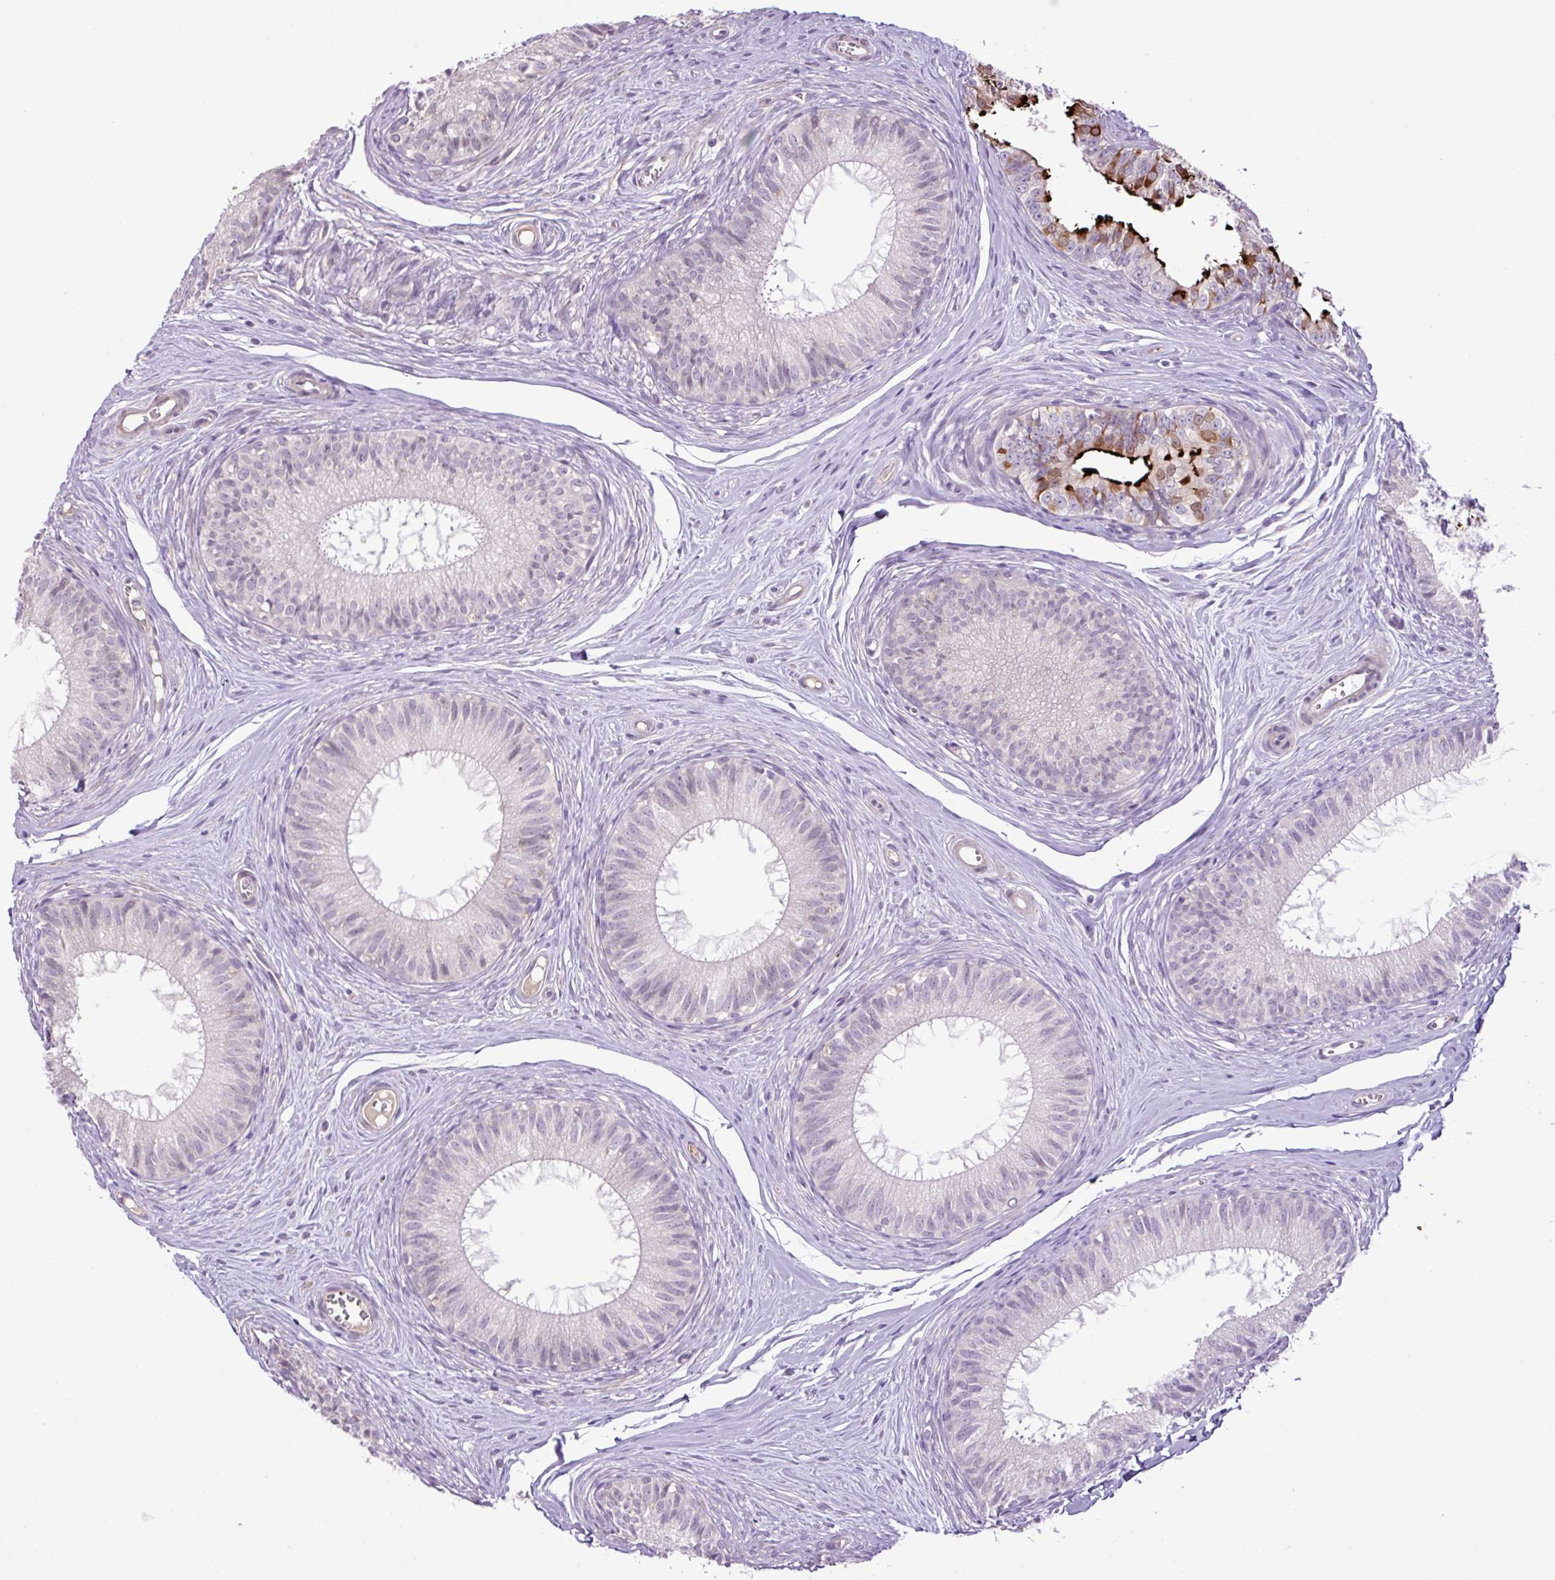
{"staining": {"intensity": "negative", "quantity": "none", "location": "none"}, "tissue": "epididymis", "cell_type": "Glandular cells", "image_type": "normal", "snomed": [{"axis": "morphology", "description": "Normal tissue, NOS"}, {"axis": "topography", "description": "Epididymis"}], "caption": "Histopathology image shows no protein expression in glandular cells of unremarkable epididymis.", "gene": "DNAJB13", "patient": {"sex": "male", "age": 25}}